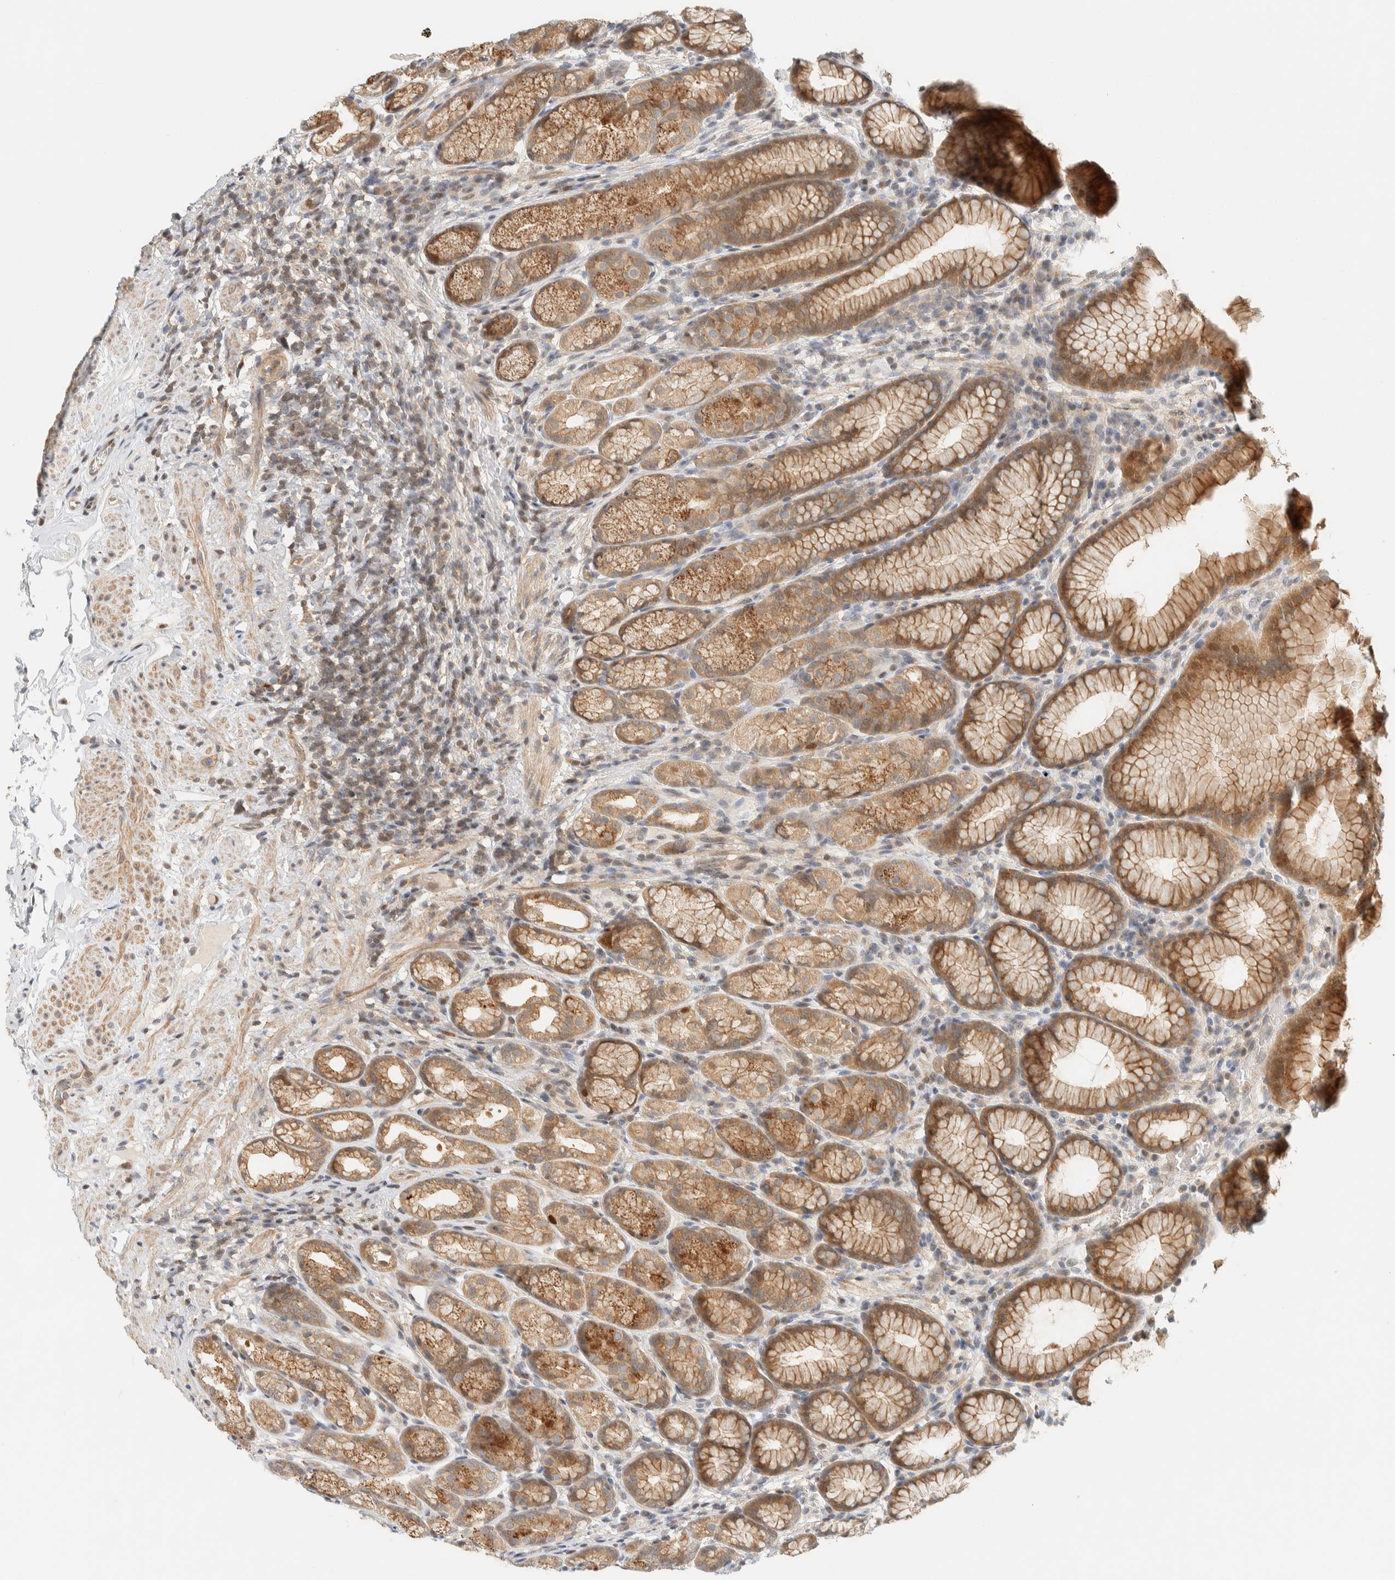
{"staining": {"intensity": "moderate", "quantity": ">75%", "location": "cytoplasmic/membranous"}, "tissue": "stomach", "cell_type": "Glandular cells", "image_type": "normal", "snomed": [{"axis": "morphology", "description": "Normal tissue, NOS"}, {"axis": "topography", "description": "Stomach"}], "caption": "Approximately >75% of glandular cells in normal stomach reveal moderate cytoplasmic/membranous protein positivity as visualized by brown immunohistochemical staining.", "gene": "ARFGEF1", "patient": {"sex": "male", "age": 42}}